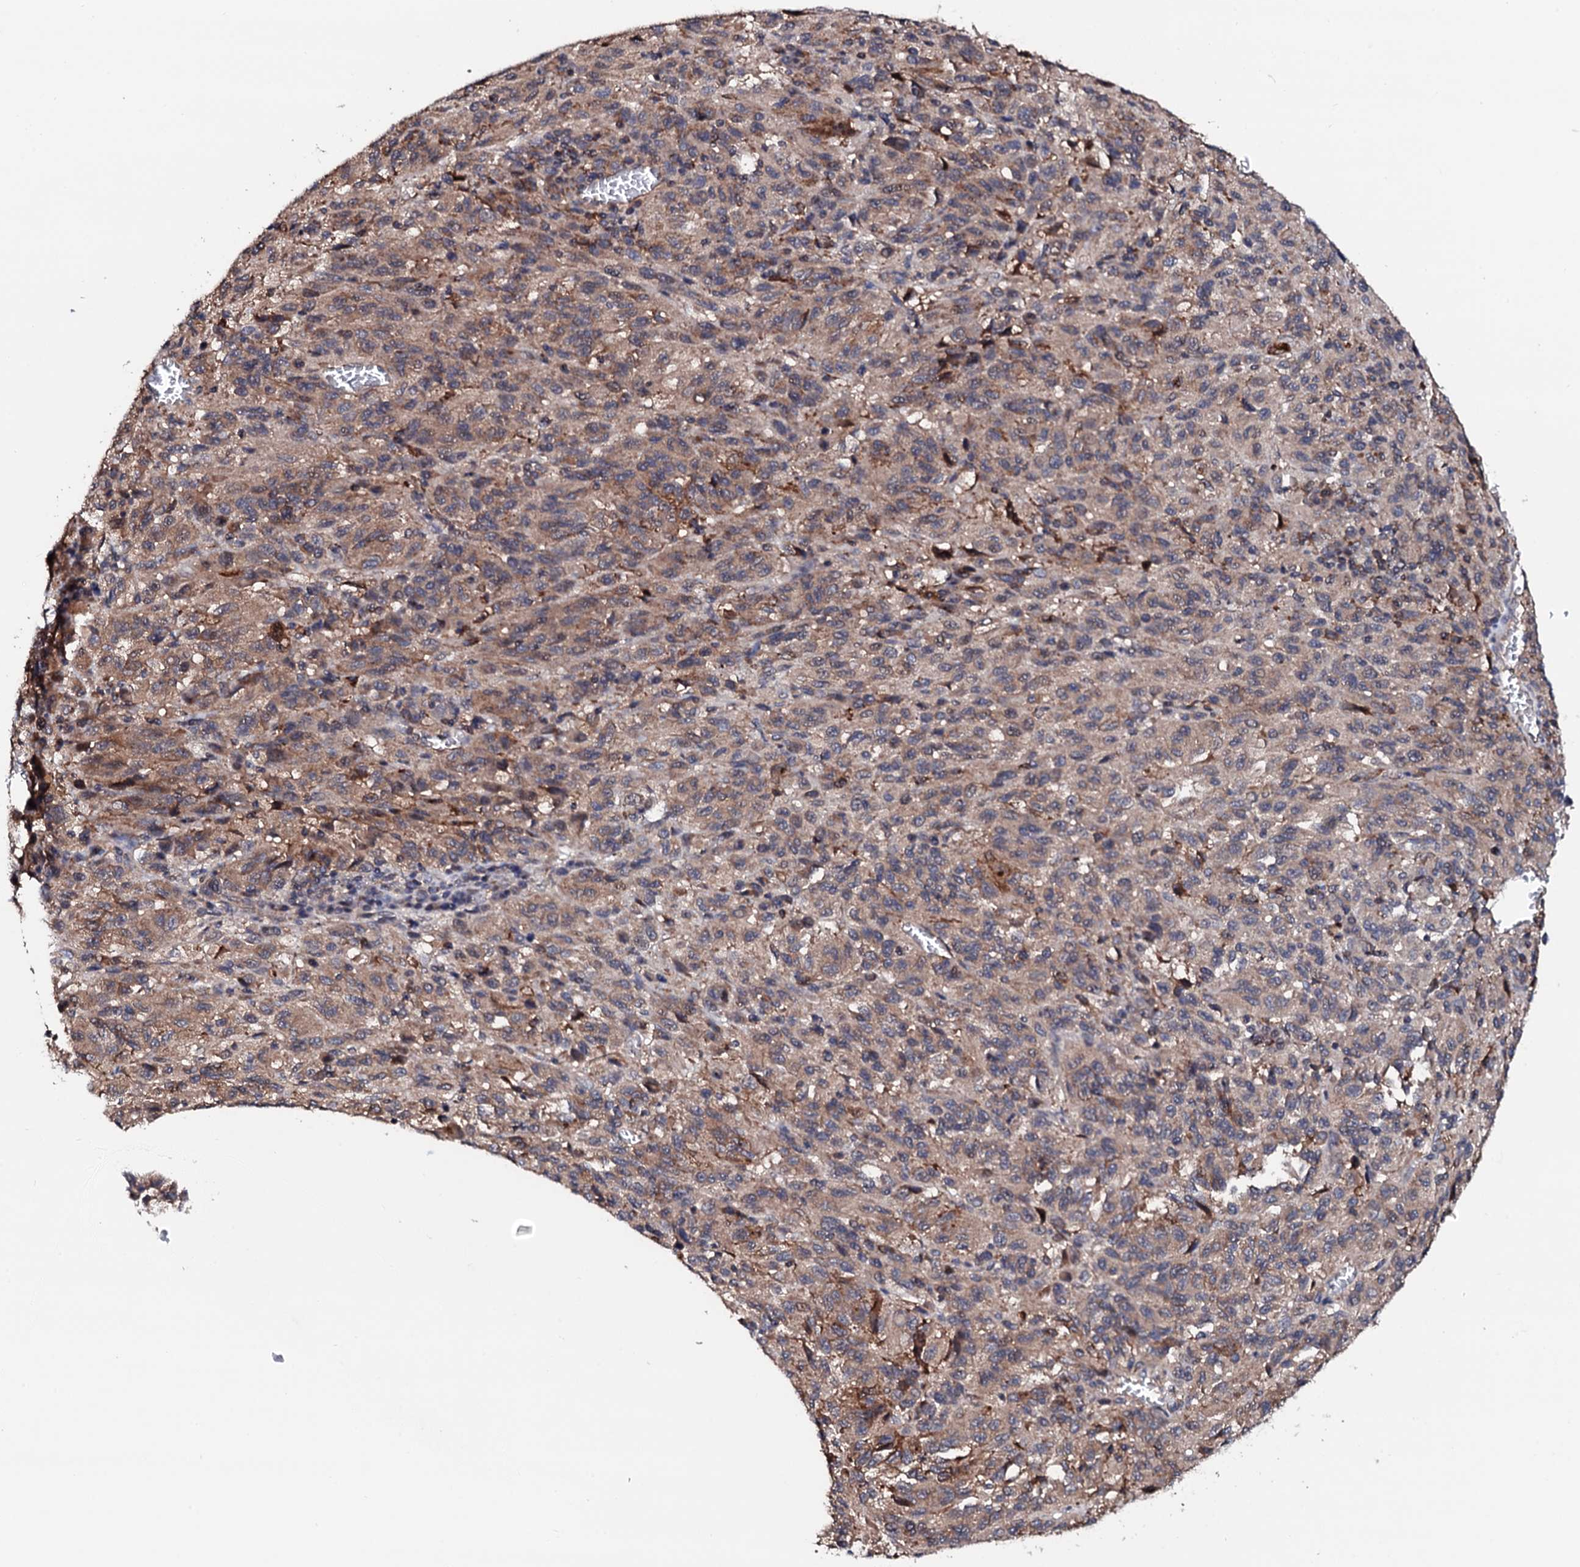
{"staining": {"intensity": "weak", "quantity": ">75%", "location": "cytoplasmic/membranous"}, "tissue": "melanoma", "cell_type": "Tumor cells", "image_type": "cancer", "snomed": [{"axis": "morphology", "description": "Malignant melanoma, Metastatic site"}, {"axis": "topography", "description": "Lung"}], "caption": "Tumor cells show low levels of weak cytoplasmic/membranous expression in approximately >75% of cells in melanoma.", "gene": "EDC3", "patient": {"sex": "male", "age": 64}}